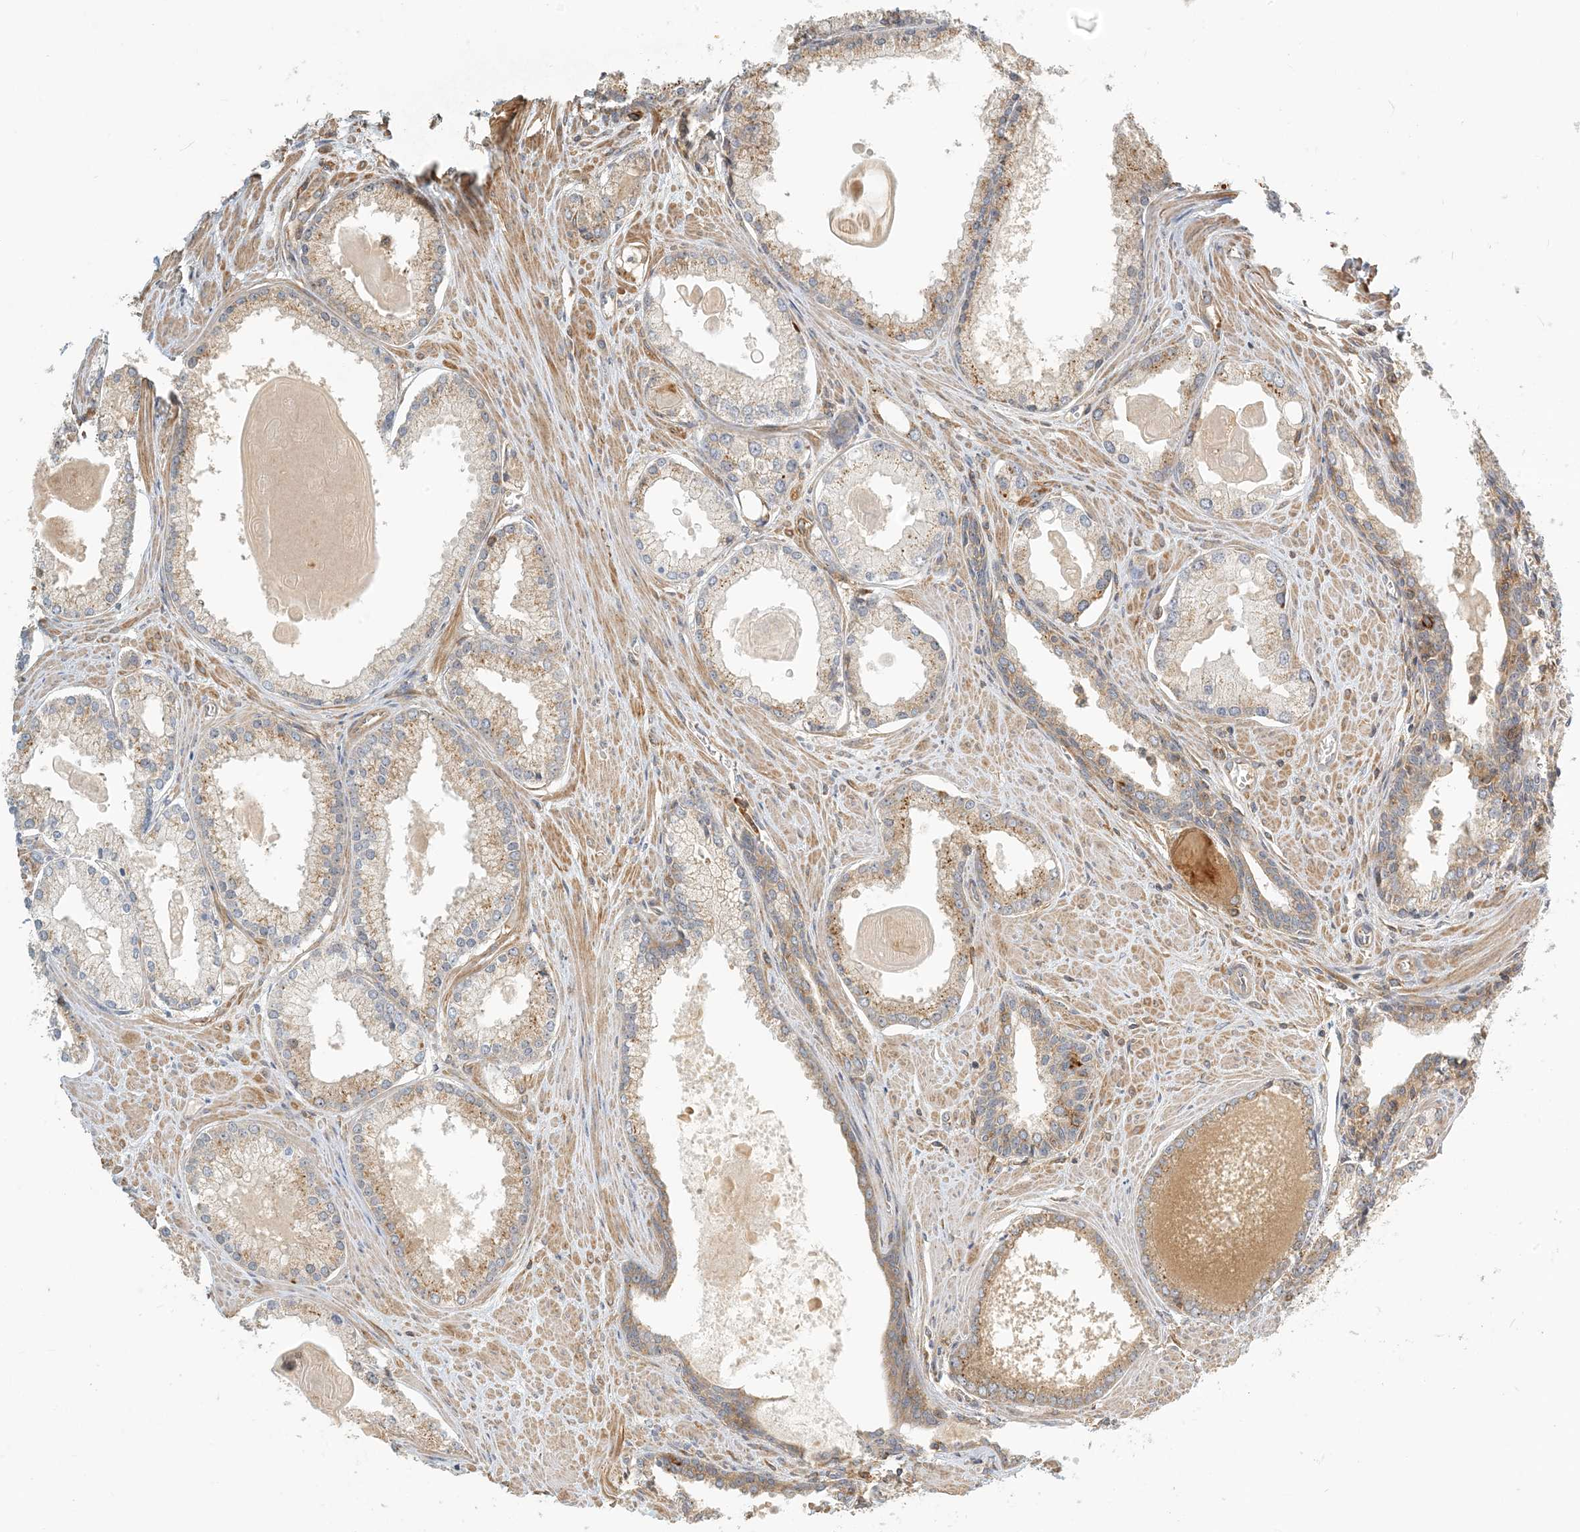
{"staining": {"intensity": "moderate", "quantity": "<25%", "location": "cytoplasmic/membranous"}, "tissue": "prostate cancer", "cell_type": "Tumor cells", "image_type": "cancer", "snomed": [{"axis": "morphology", "description": "Adenocarcinoma, Low grade"}, {"axis": "topography", "description": "Prostate"}], "caption": "Moderate cytoplasmic/membranous expression for a protein is present in about <25% of tumor cells of prostate cancer using IHC.", "gene": "COLEC11", "patient": {"sex": "male", "age": 54}}